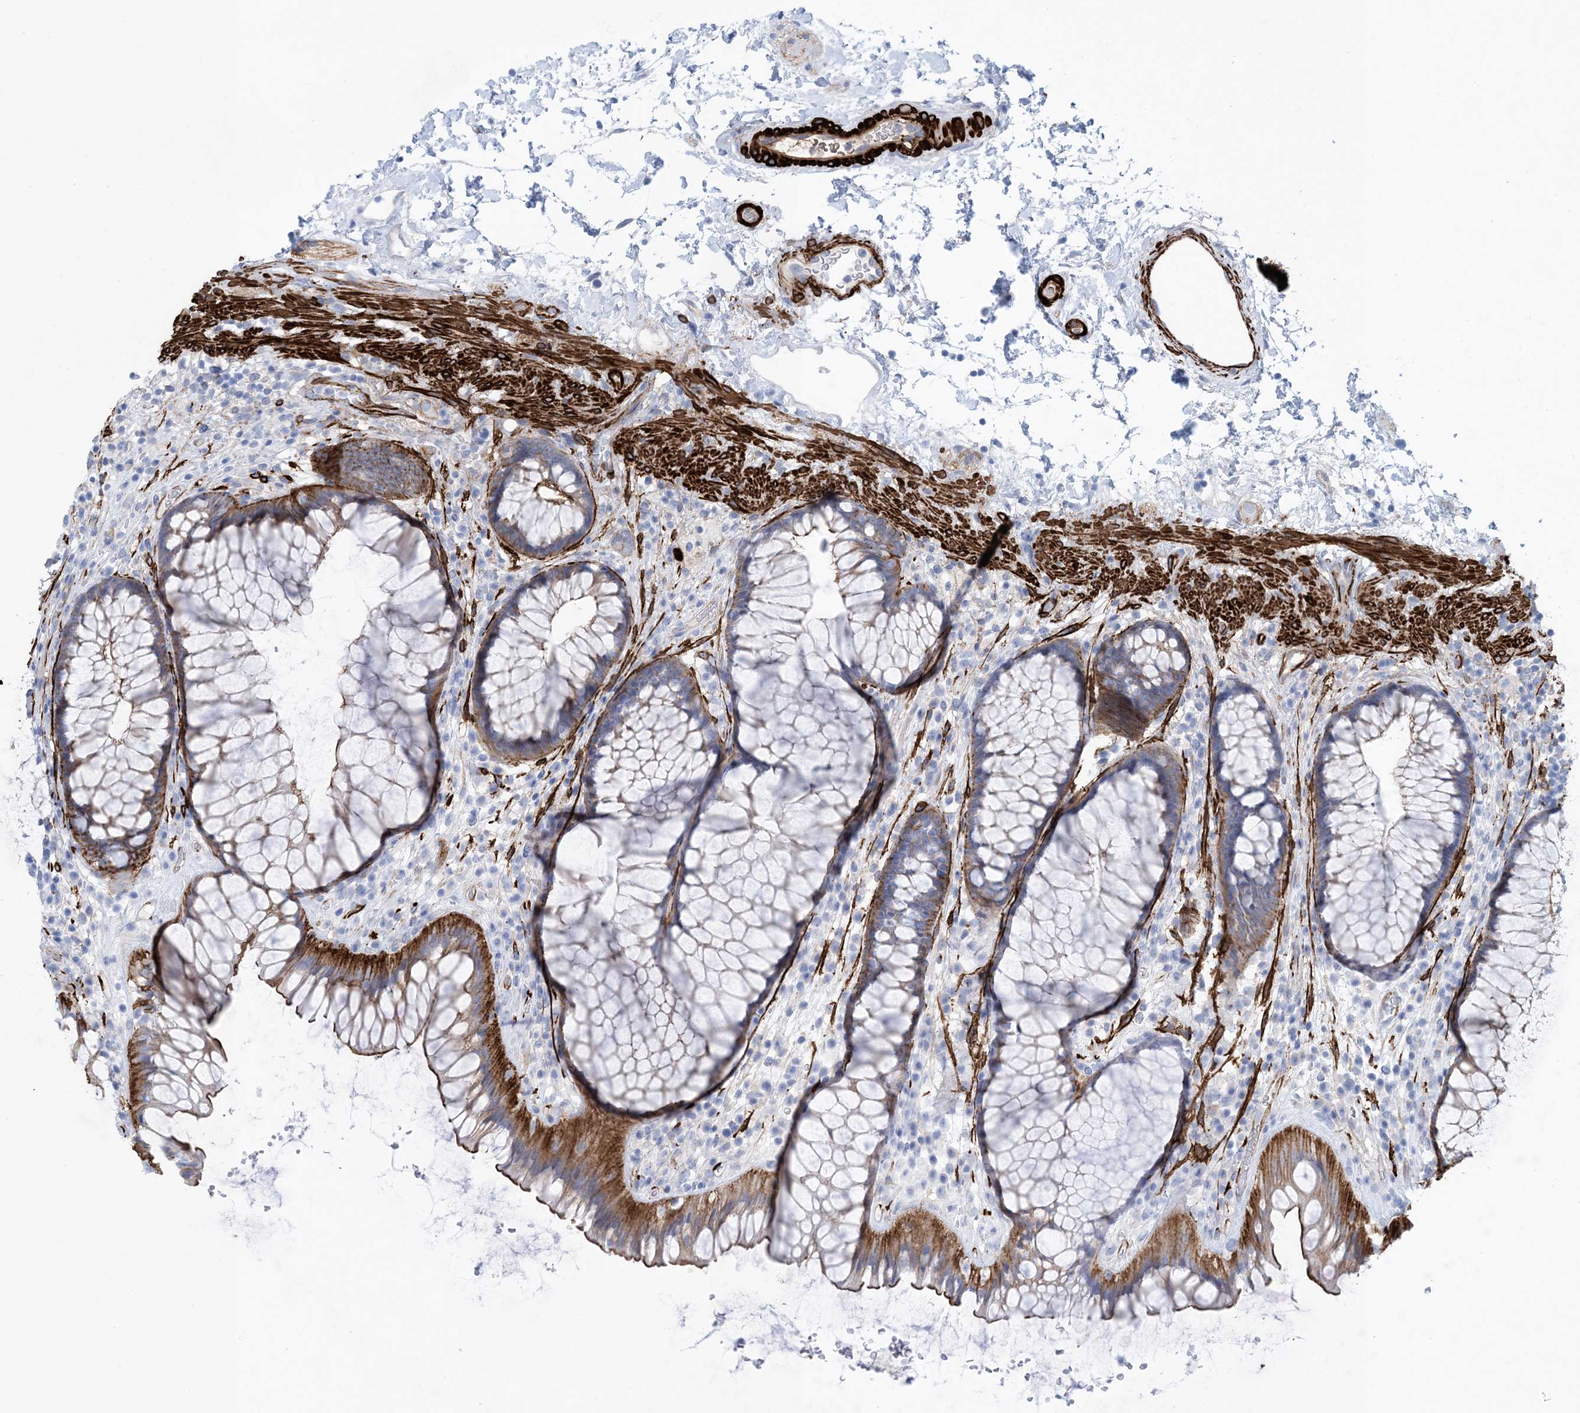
{"staining": {"intensity": "moderate", "quantity": ">75%", "location": "cytoplasmic/membranous"}, "tissue": "rectum", "cell_type": "Glandular cells", "image_type": "normal", "snomed": [{"axis": "morphology", "description": "Normal tissue, NOS"}, {"axis": "topography", "description": "Rectum"}], "caption": "High-magnification brightfield microscopy of unremarkable rectum stained with DAB (3,3'-diaminobenzidine) (brown) and counterstained with hematoxylin (blue). glandular cells exhibit moderate cytoplasmic/membranous staining is present in about>75% of cells. (DAB = brown stain, brightfield microscopy at high magnification).", "gene": "SHANK1", "patient": {"sex": "male", "age": 51}}